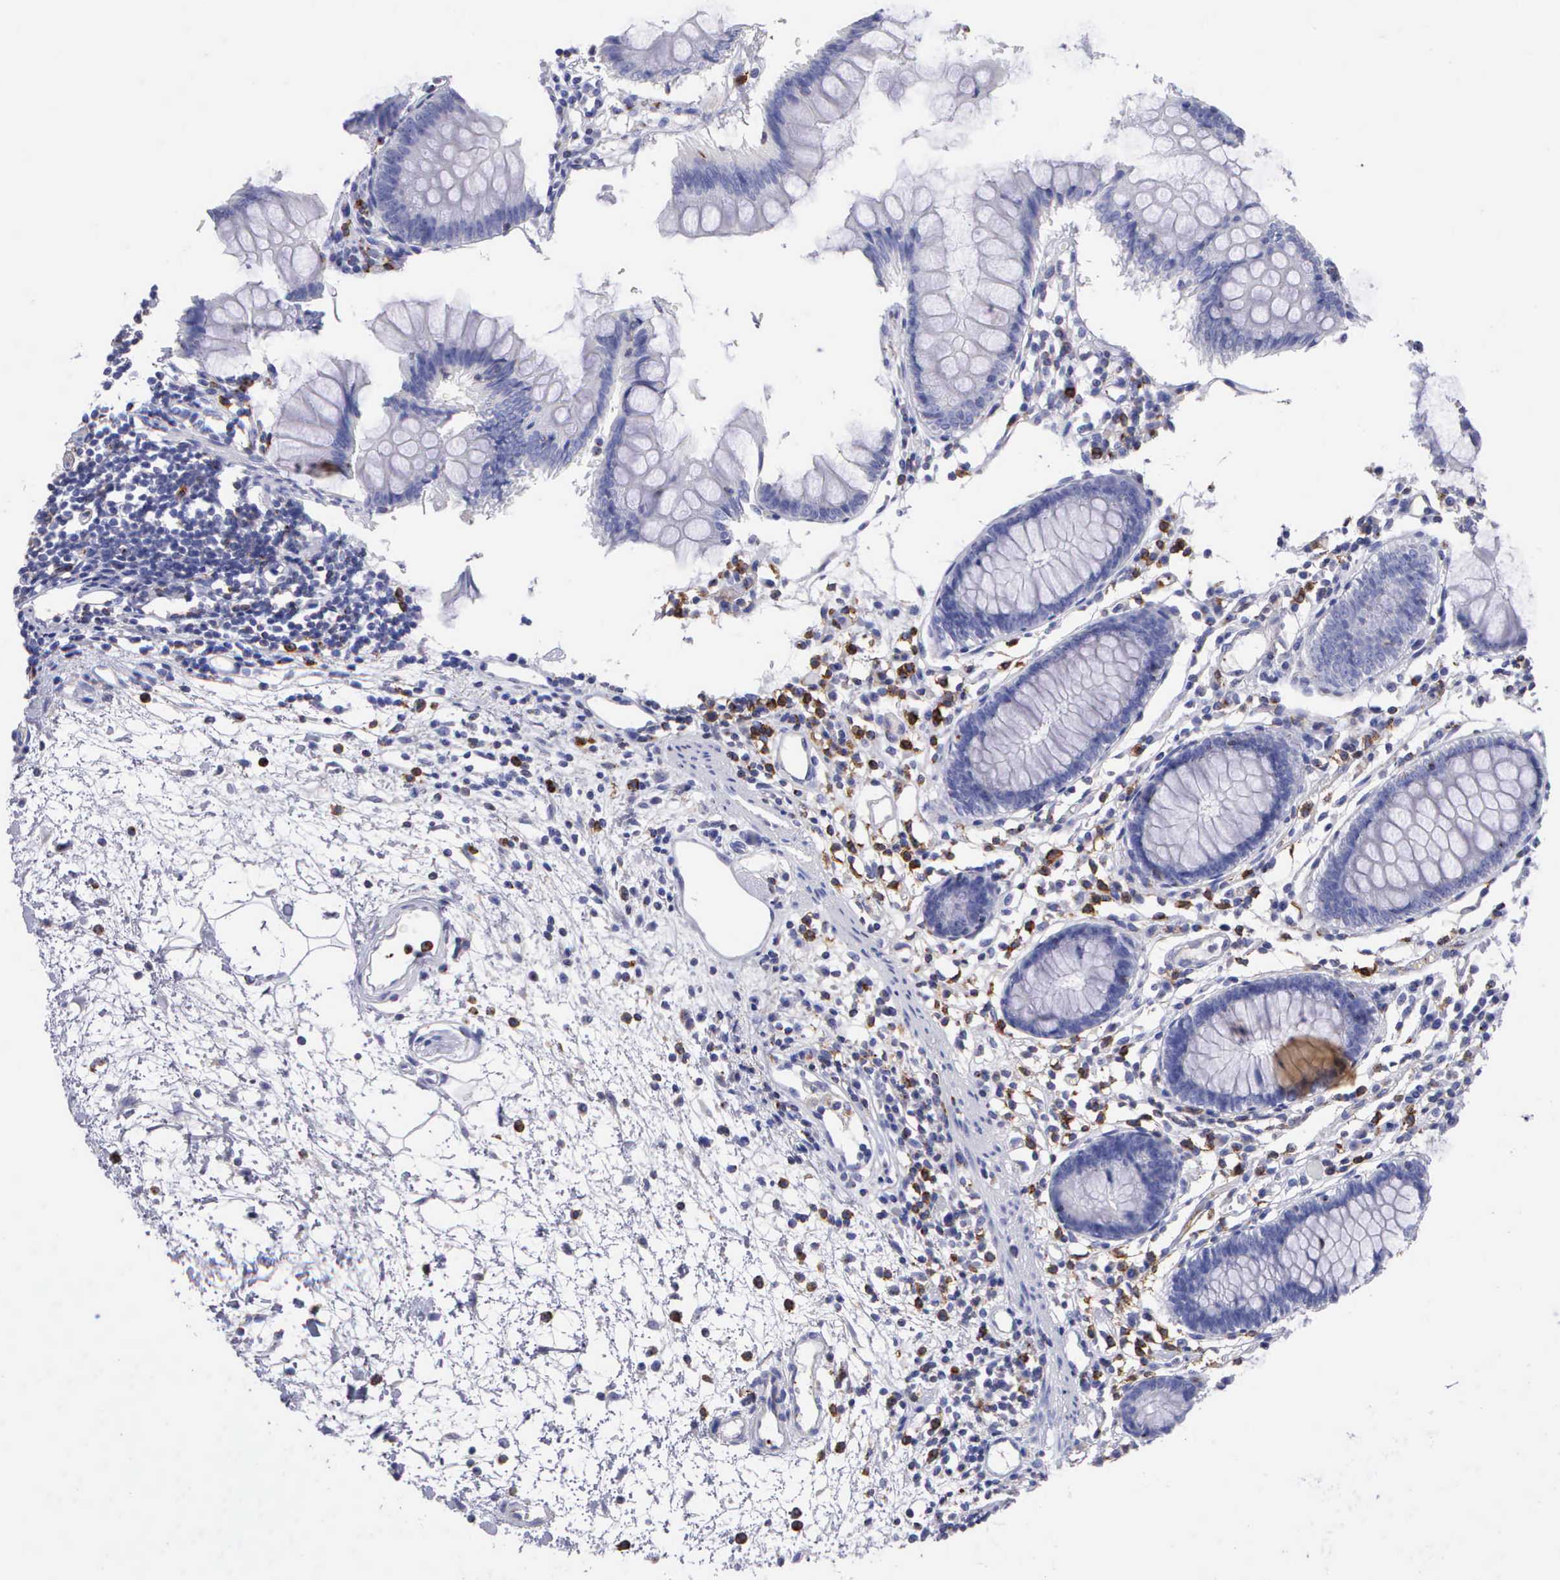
{"staining": {"intensity": "negative", "quantity": "none", "location": "none"}, "tissue": "colon", "cell_type": "Endothelial cells", "image_type": "normal", "snomed": [{"axis": "morphology", "description": "Normal tissue, NOS"}, {"axis": "topography", "description": "Colon"}], "caption": "Immunohistochemistry of normal human colon shows no staining in endothelial cells. The staining is performed using DAB (3,3'-diaminobenzidine) brown chromogen with nuclei counter-stained in using hematoxylin.", "gene": "SRGN", "patient": {"sex": "female", "age": 55}}